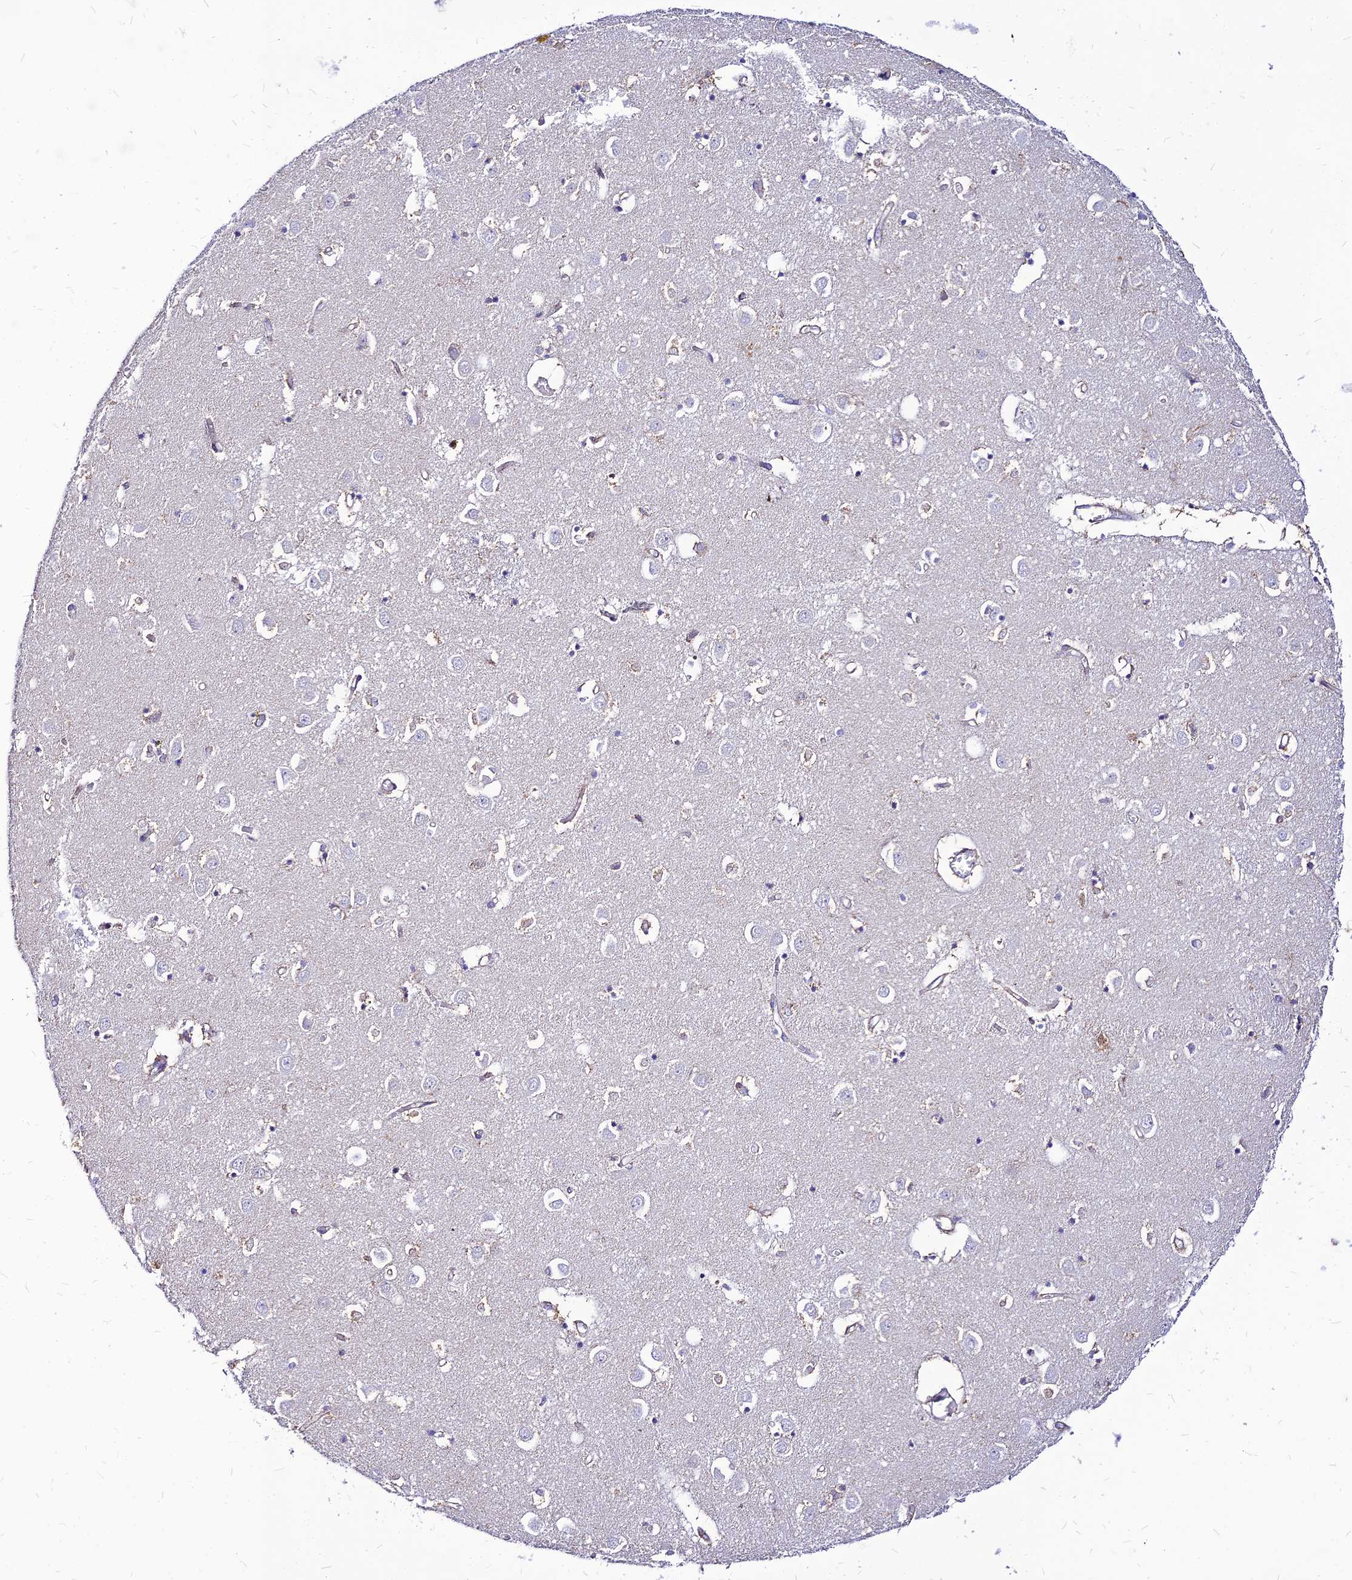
{"staining": {"intensity": "moderate", "quantity": "<25%", "location": "cytoplasmic/membranous"}, "tissue": "caudate", "cell_type": "Glial cells", "image_type": "normal", "snomed": [{"axis": "morphology", "description": "Normal tissue, NOS"}, {"axis": "topography", "description": "Lateral ventricle wall"}], "caption": "There is low levels of moderate cytoplasmic/membranous expression in glial cells of benign caudate, as demonstrated by immunohistochemical staining (brown color).", "gene": "ECI1", "patient": {"sex": "male", "age": 70}}